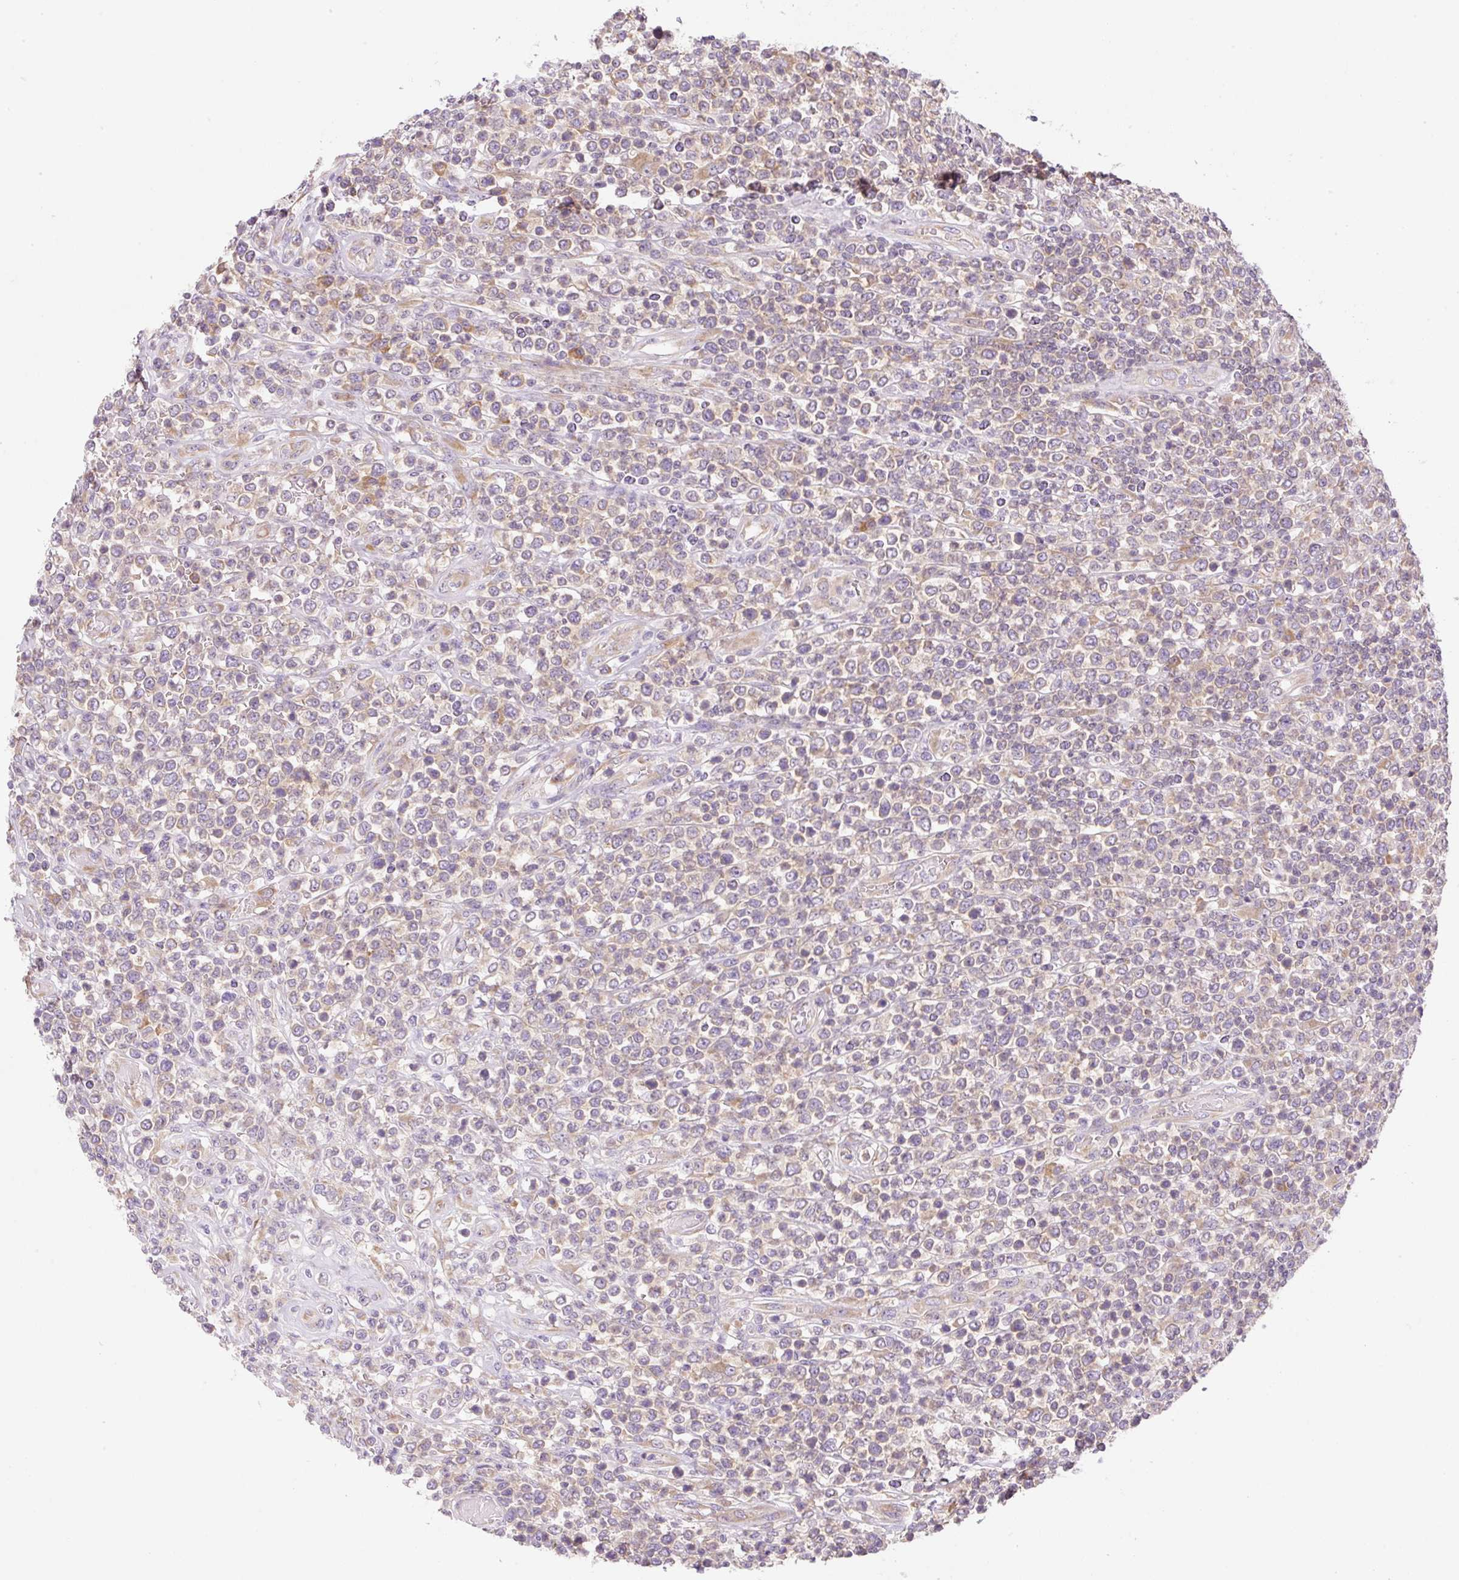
{"staining": {"intensity": "weak", "quantity": "25%-75%", "location": "cytoplasmic/membranous"}, "tissue": "lymphoma", "cell_type": "Tumor cells", "image_type": "cancer", "snomed": [{"axis": "morphology", "description": "Malignant lymphoma, non-Hodgkin's type, High grade"}, {"axis": "topography", "description": "Soft tissue"}], "caption": "IHC micrograph of neoplastic tissue: lymphoma stained using IHC shows low levels of weak protein expression localized specifically in the cytoplasmic/membranous of tumor cells, appearing as a cytoplasmic/membranous brown color.", "gene": "RPL18A", "patient": {"sex": "female", "age": 56}}